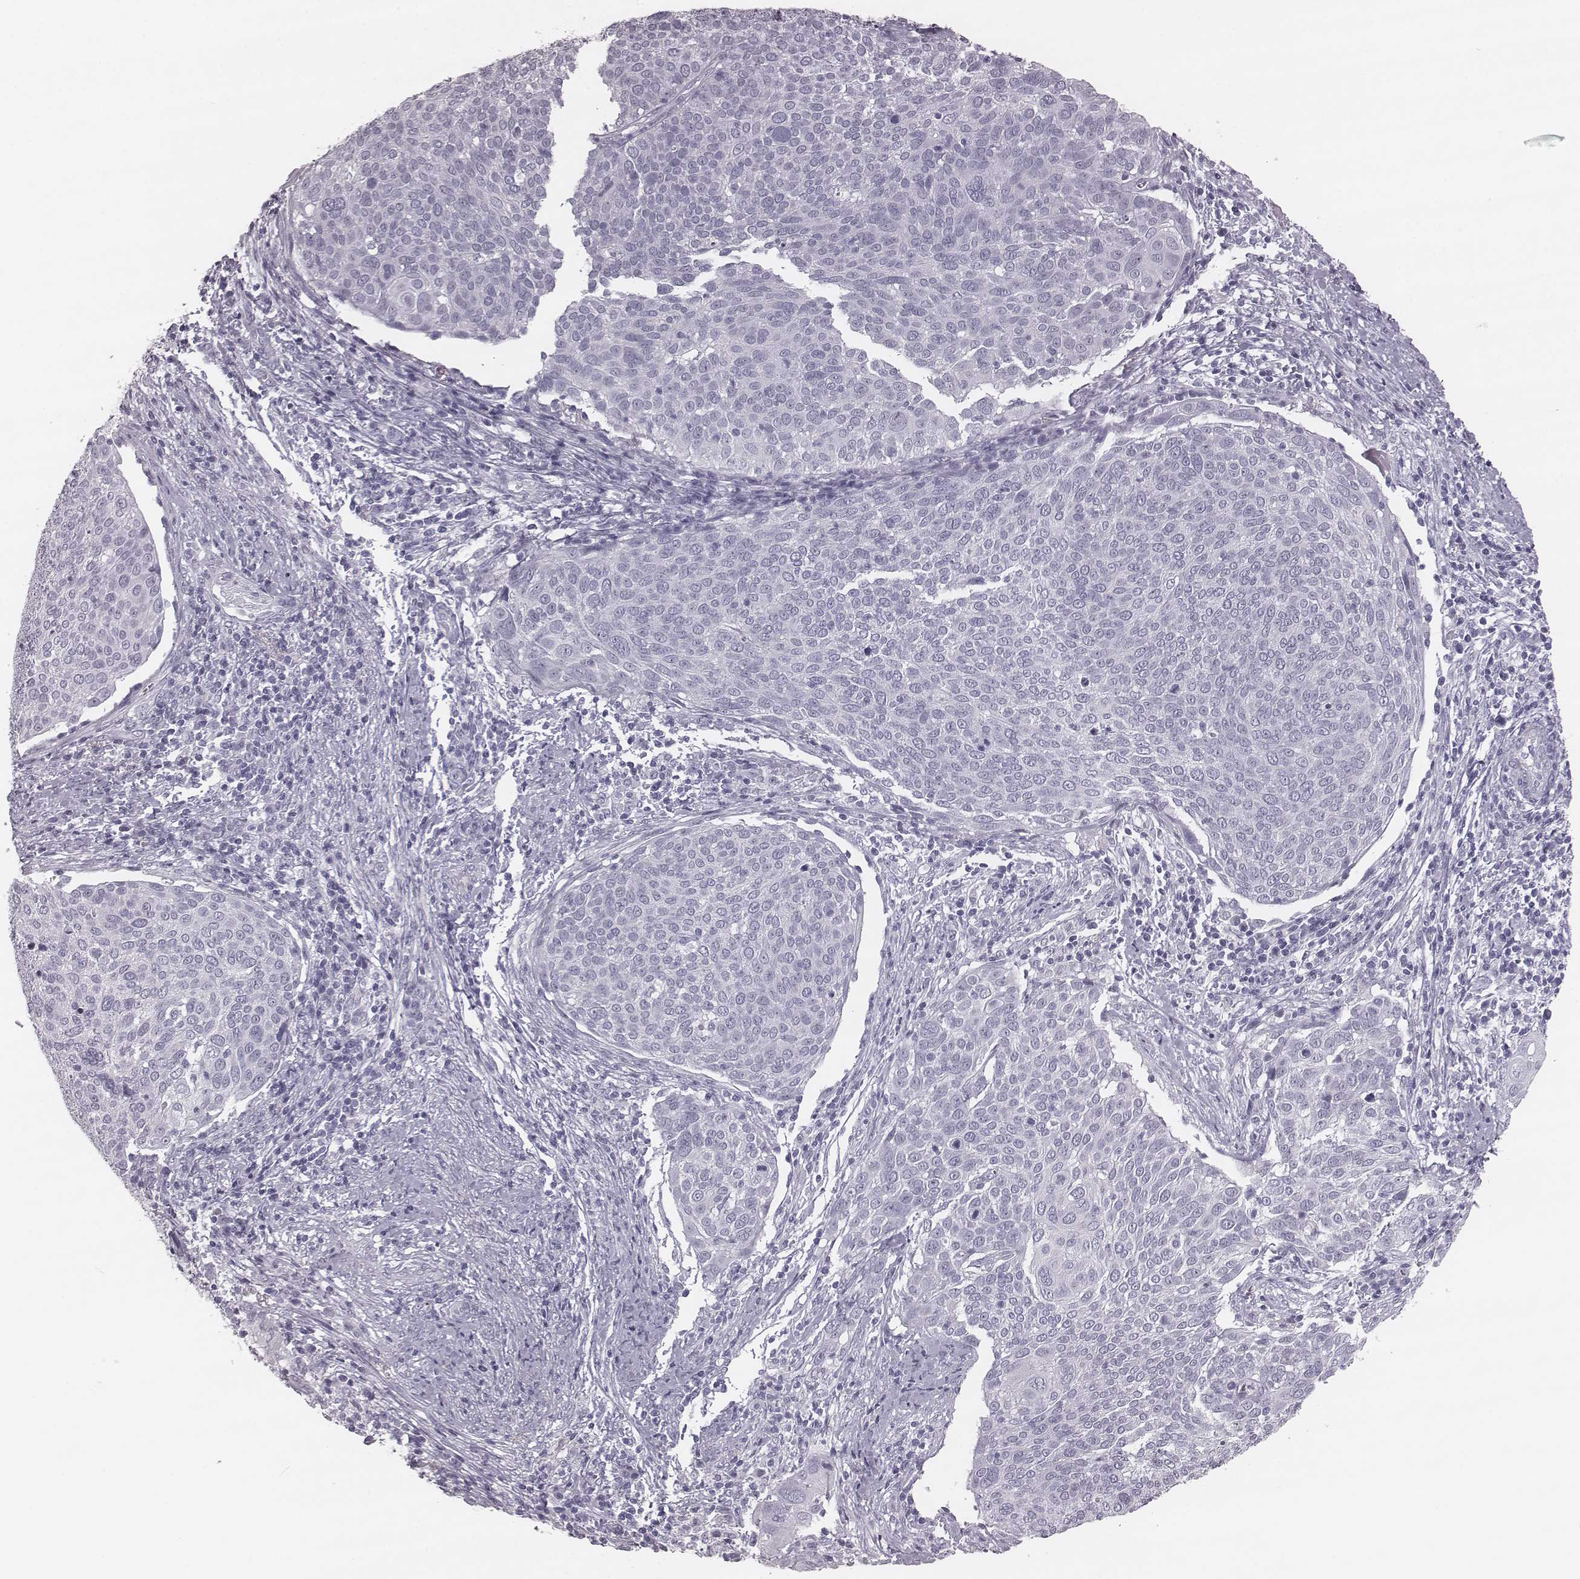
{"staining": {"intensity": "negative", "quantity": "none", "location": "none"}, "tissue": "cervical cancer", "cell_type": "Tumor cells", "image_type": "cancer", "snomed": [{"axis": "morphology", "description": "Squamous cell carcinoma, NOS"}, {"axis": "topography", "description": "Cervix"}], "caption": "High magnification brightfield microscopy of squamous cell carcinoma (cervical) stained with DAB (brown) and counterstained with hematoxylin (blue): tumor cells show no significant staining.", "gene": "KRT74", "patient": {"sex": "female", "age": 39}}